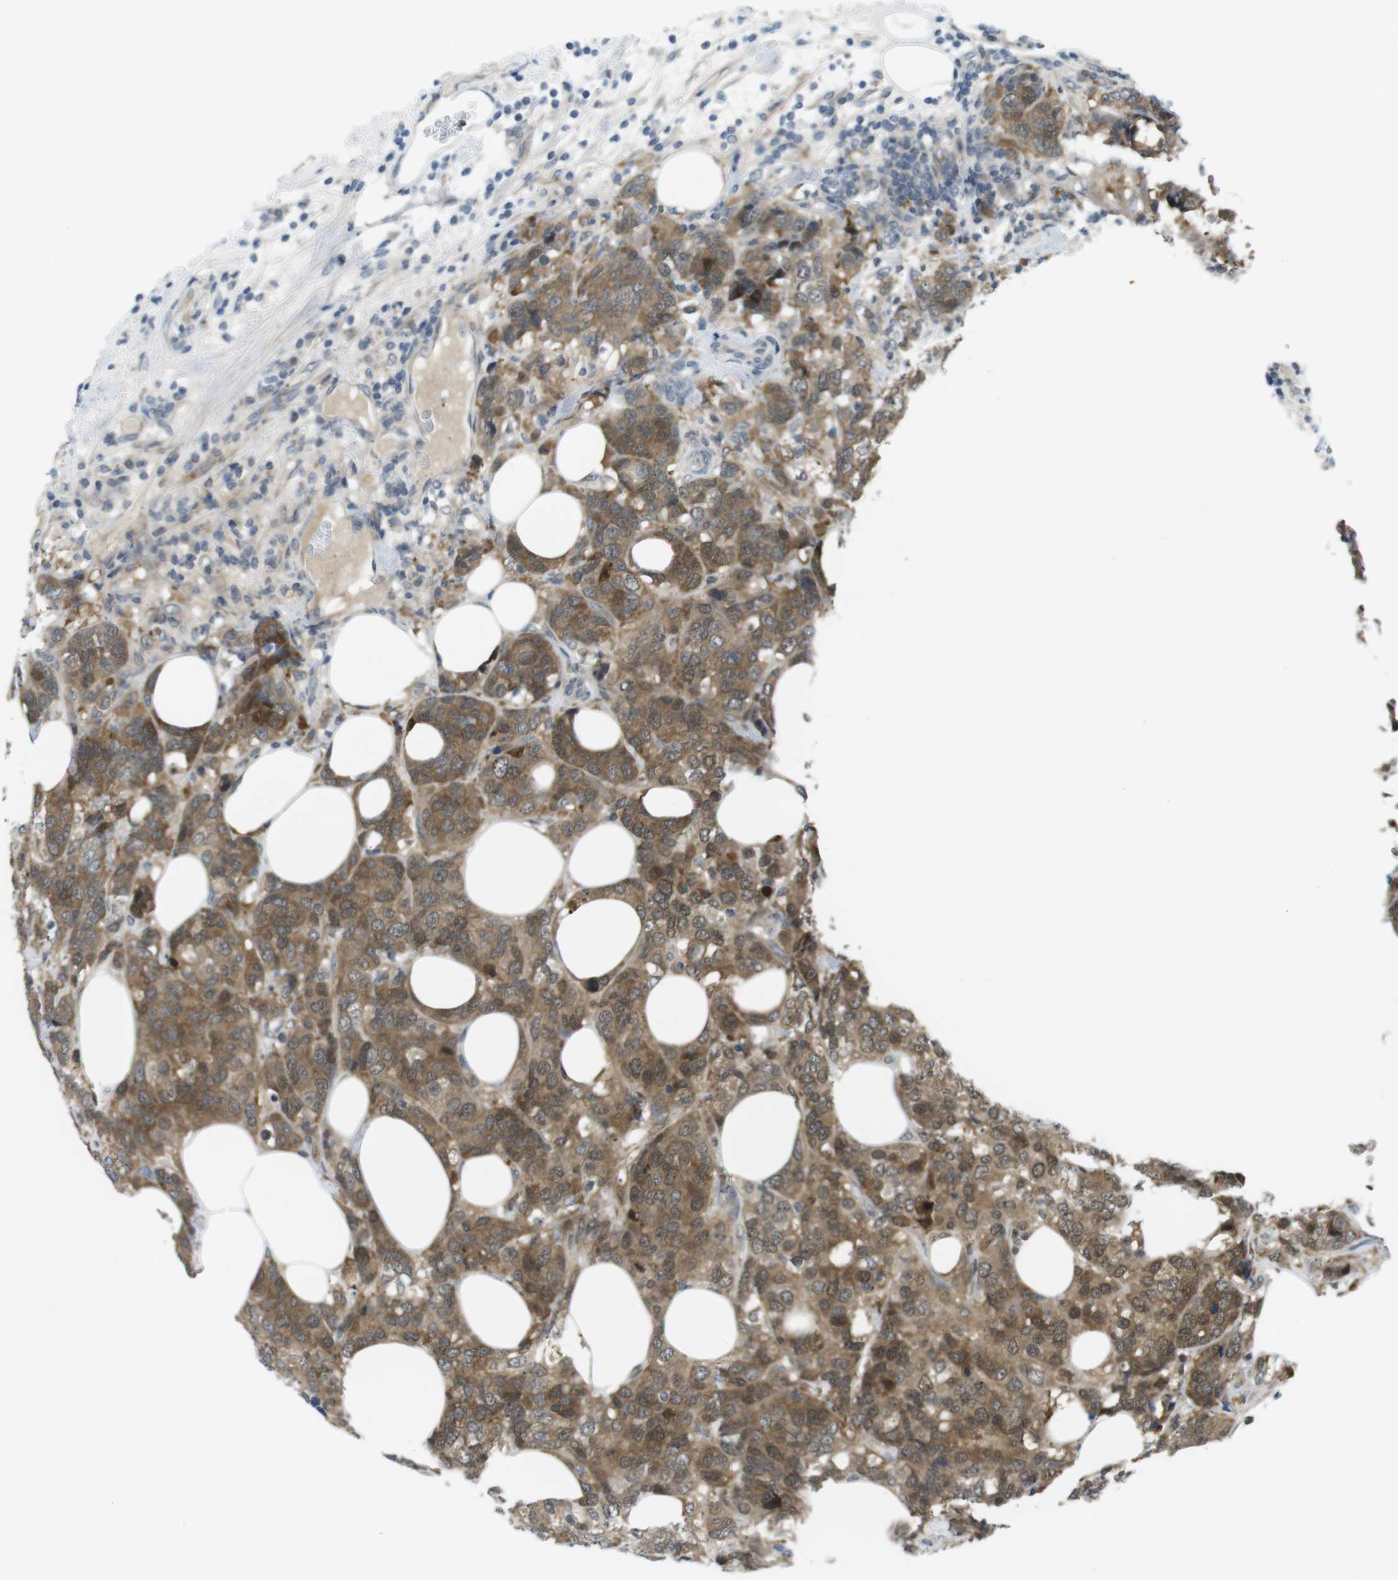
{"staining": {"intensity": "moderate", "quantity": ">75%", "location": "cytoplasmic/membranous,nuclear"}, "tissue": "breast cancer", "cell_type": "Tumor cells", "image_type": "cancer", "snomed": [{"axis": "morphology", "description": "Lobular carcinoma"}, {"axis": "topography", "description": "Breast"}], "caption": "A photomicrograph showing moderate cytoplasmic/membranous and nuclear expression in about >75% of tumor cells in breast lobular carcinoma, as visualized by brown immunohistochemical staining.", "gene": "CASP2", "patient": {"sex": "female", "age": 59}}